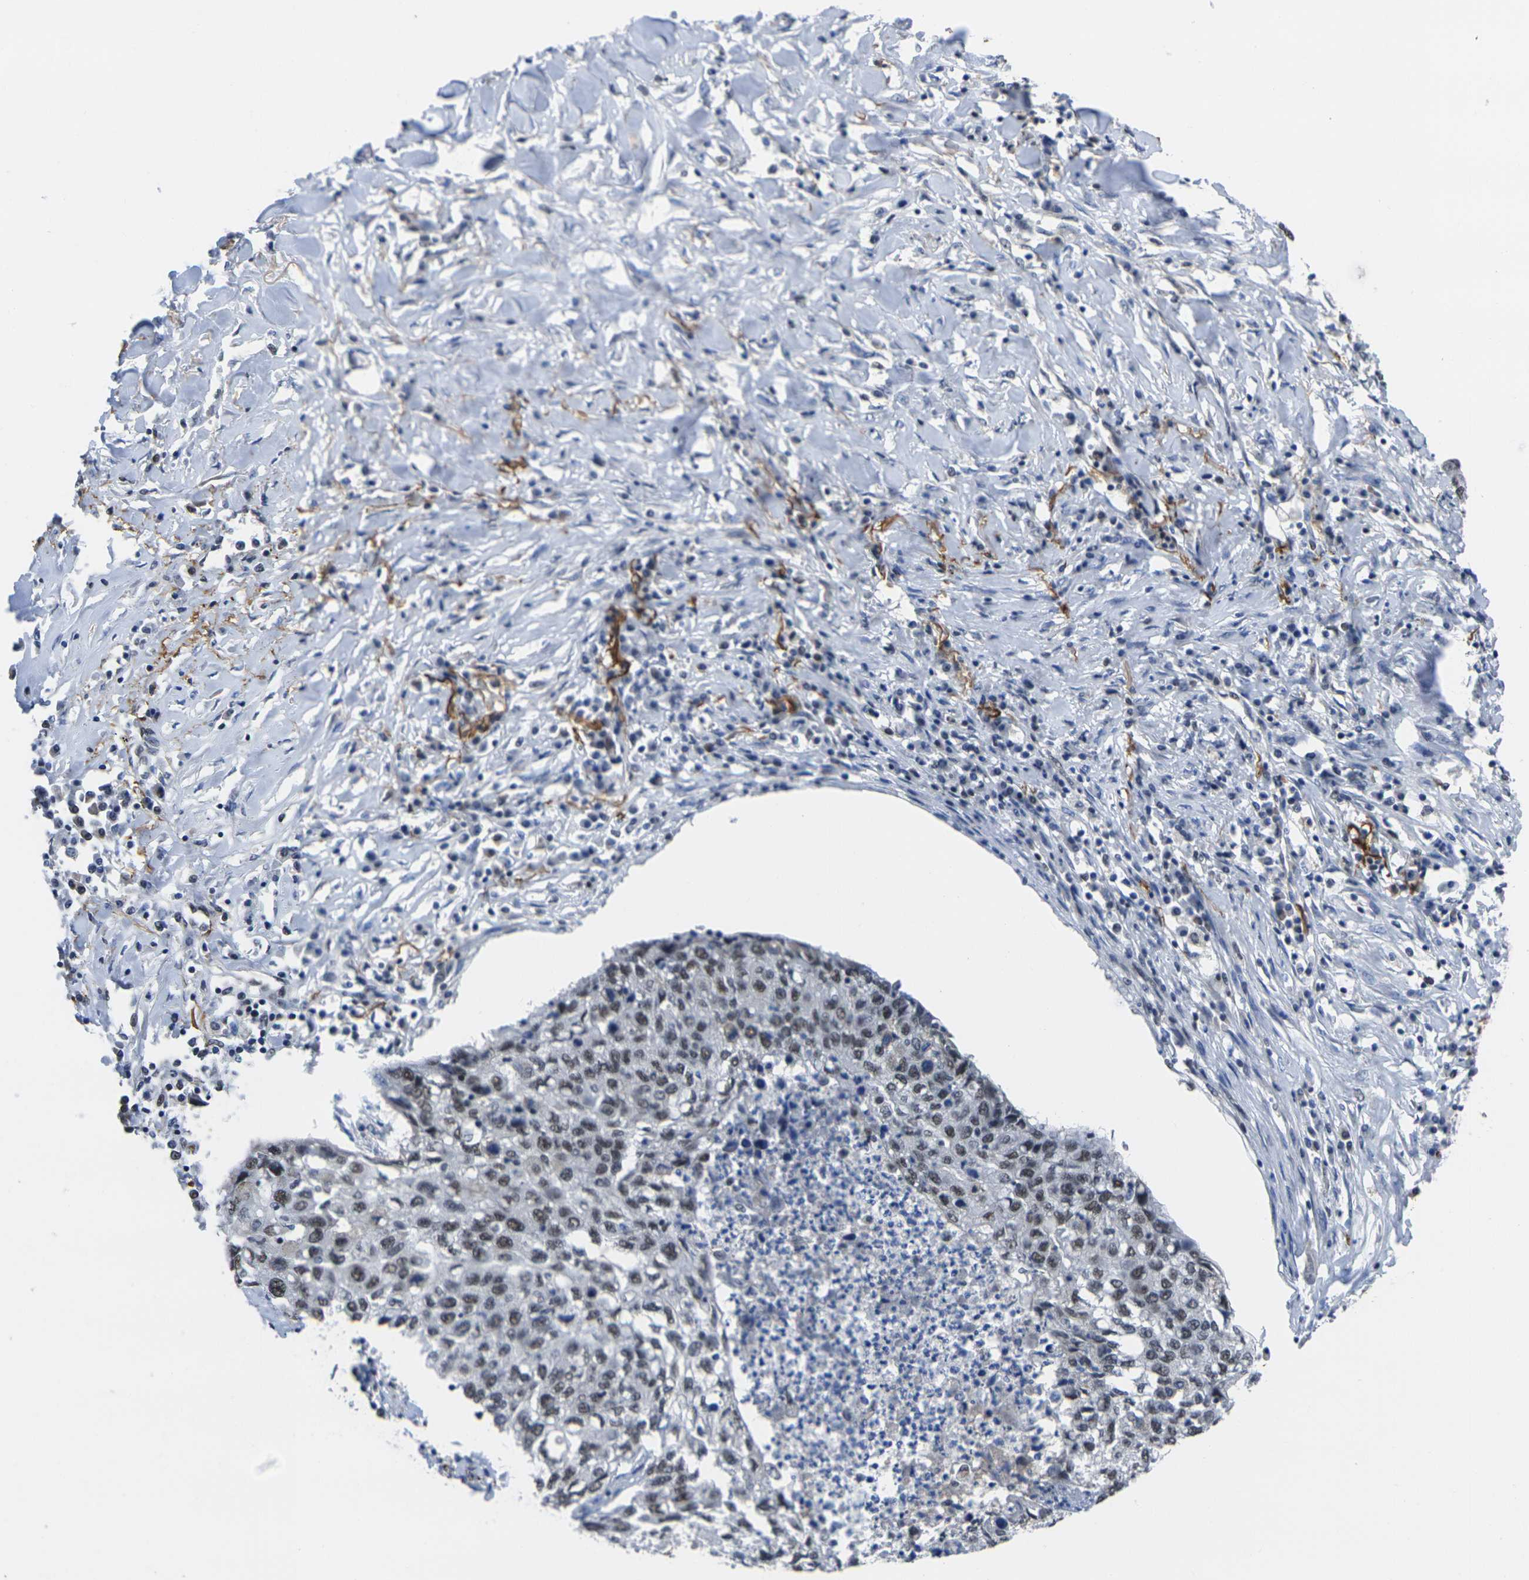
{"staining": {"intensity": "moderate", "quantity": ">75%", "location": "nuclear"}, "tissue": "lung cancer", "cell_type": "Tumor cells", "image_type": "cancer", "snomed": [{"axis": "morphology", "description": "Squamous cell carcinoma, NOS"}, {"axis": "topography", "description": "Lung"}], "caption": "Lung cancer (squamous cell carcinoma) stained with a brown dye reveals moderate nuclear positive positivity in approximately >75% of tumor cells.", "gene": "RBM7", "patient": {"sex": "female", "age": 63}}